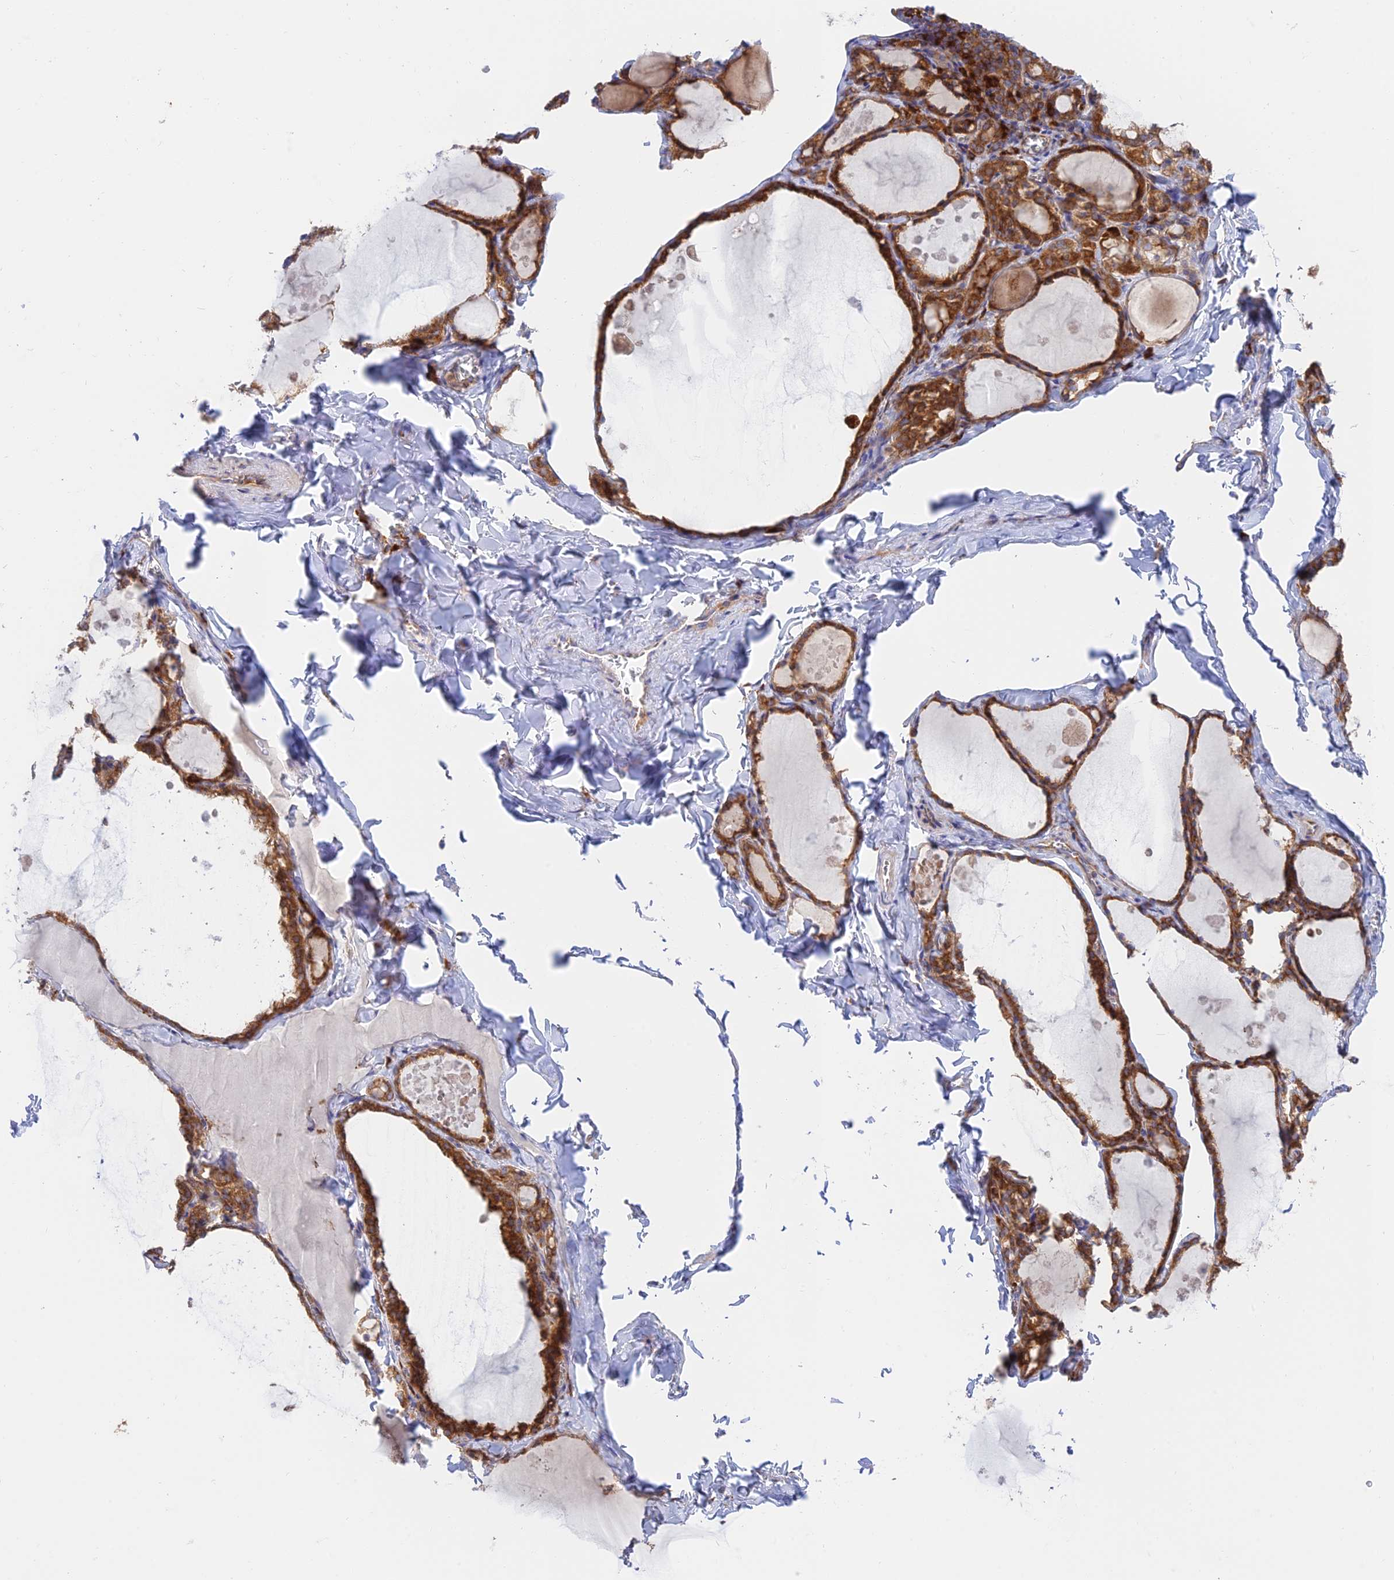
{"staining": {"intensity": "strong", "quantity": ">75%", "location": "cytoplasmic/membranous"}, "tissue": "thyroid gland", "cell_type": "Glandular cells", "image_type": "normal", "snomed": [{"axis": "morphology", "description": "Normal tissue, NOS"}, {"axis": "topography", "description": "Thyroid gland"}], "caption": "Human thyroid gland stained with a brown dye demonstrates strong cytoplasmic/membranous positive expression in approximately >75% of glandular cells.", "gene": "GOLGA3", "patient": {"sex": "male", "age": 56}}